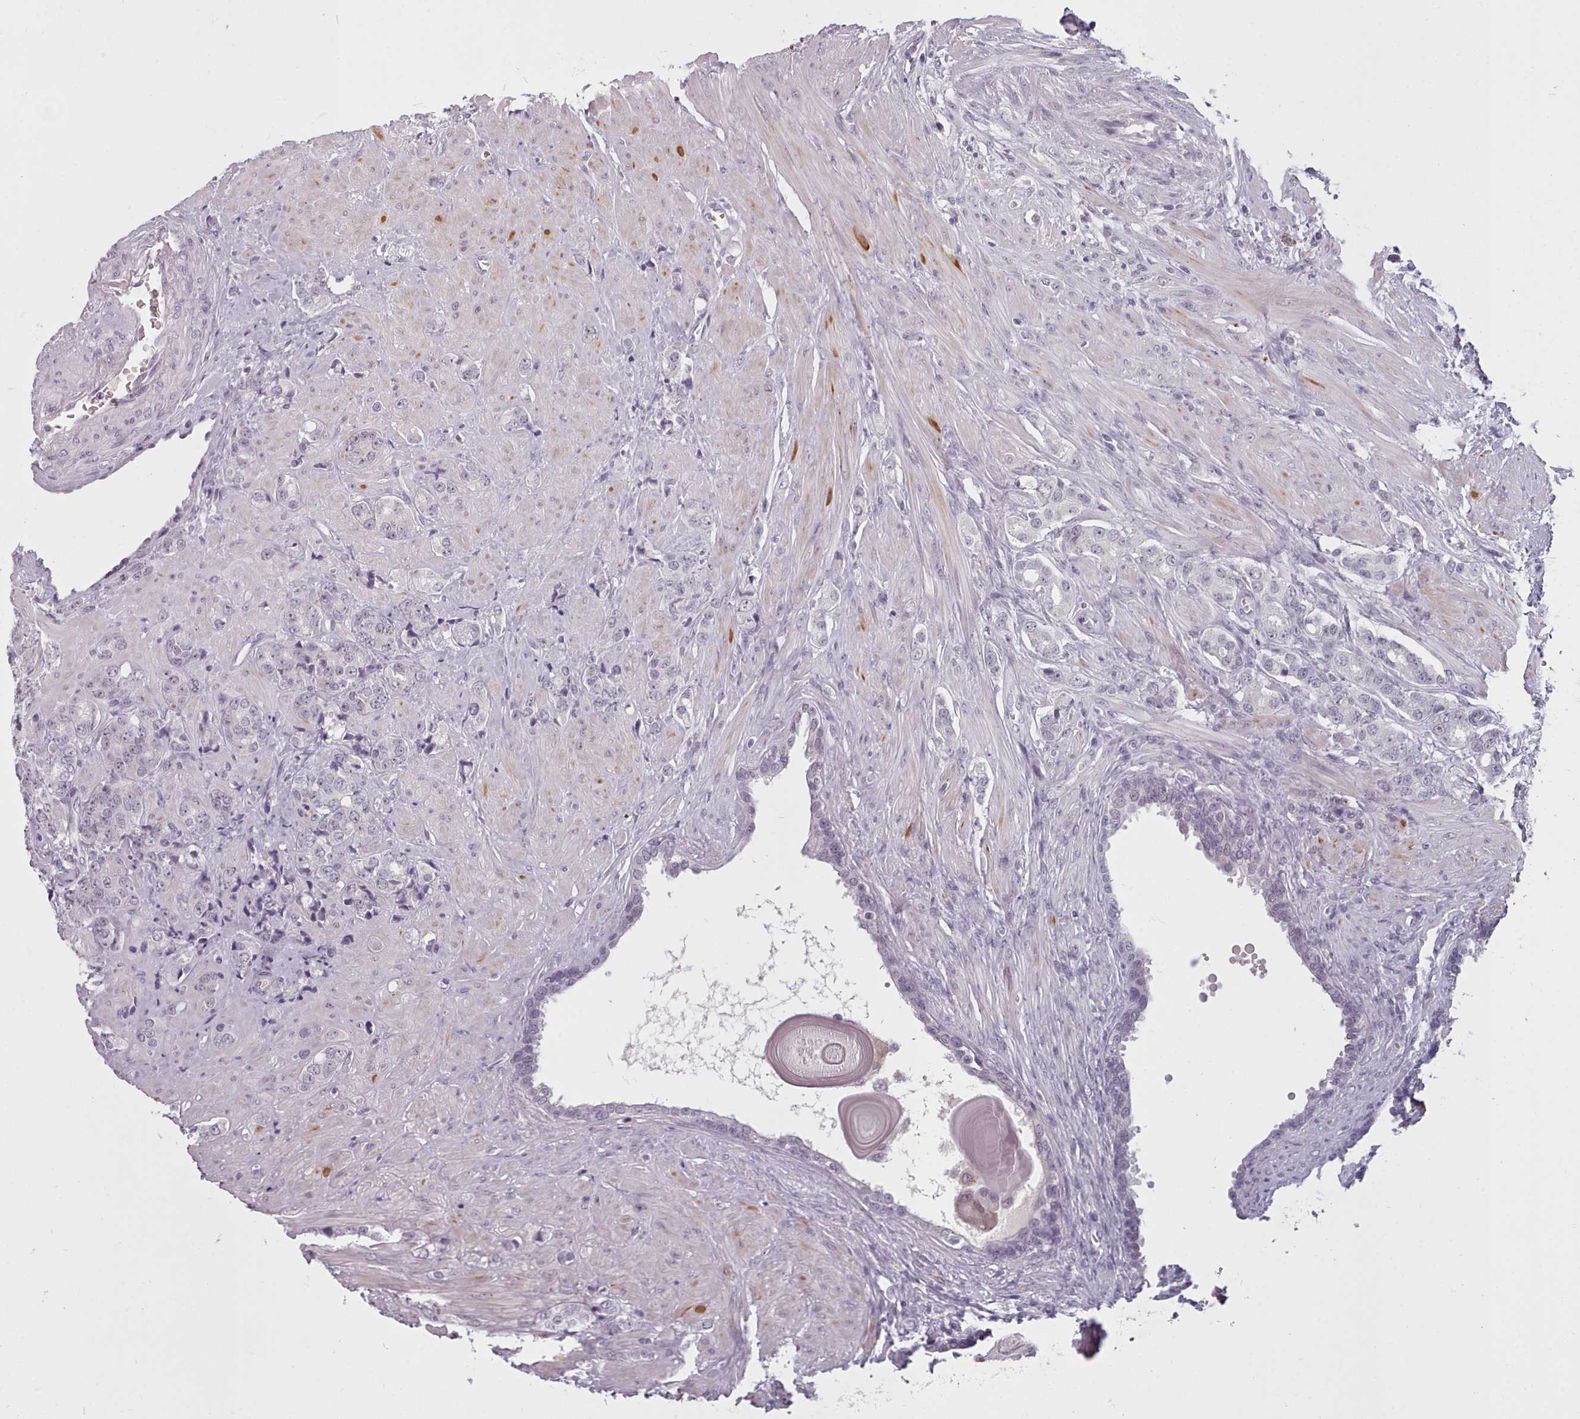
{"staining": {"intensity": "negative", "quantity": "none", "location": "none"}, "tissue": "prostate cancer", "cell_type": "Tumor cells", "image_type": "cancer", "snomed": [{"axis": "morphology", "description": "Adenocarcinoma, High grade"}, {"axis": "topography", "description": "Prostate"}], "caption": "Tumor cells show no significant protein expression in prostate high-grade adenocarcinoma.", "gene": "PBX4", "patient": {"sex": "male", "age": 62}}